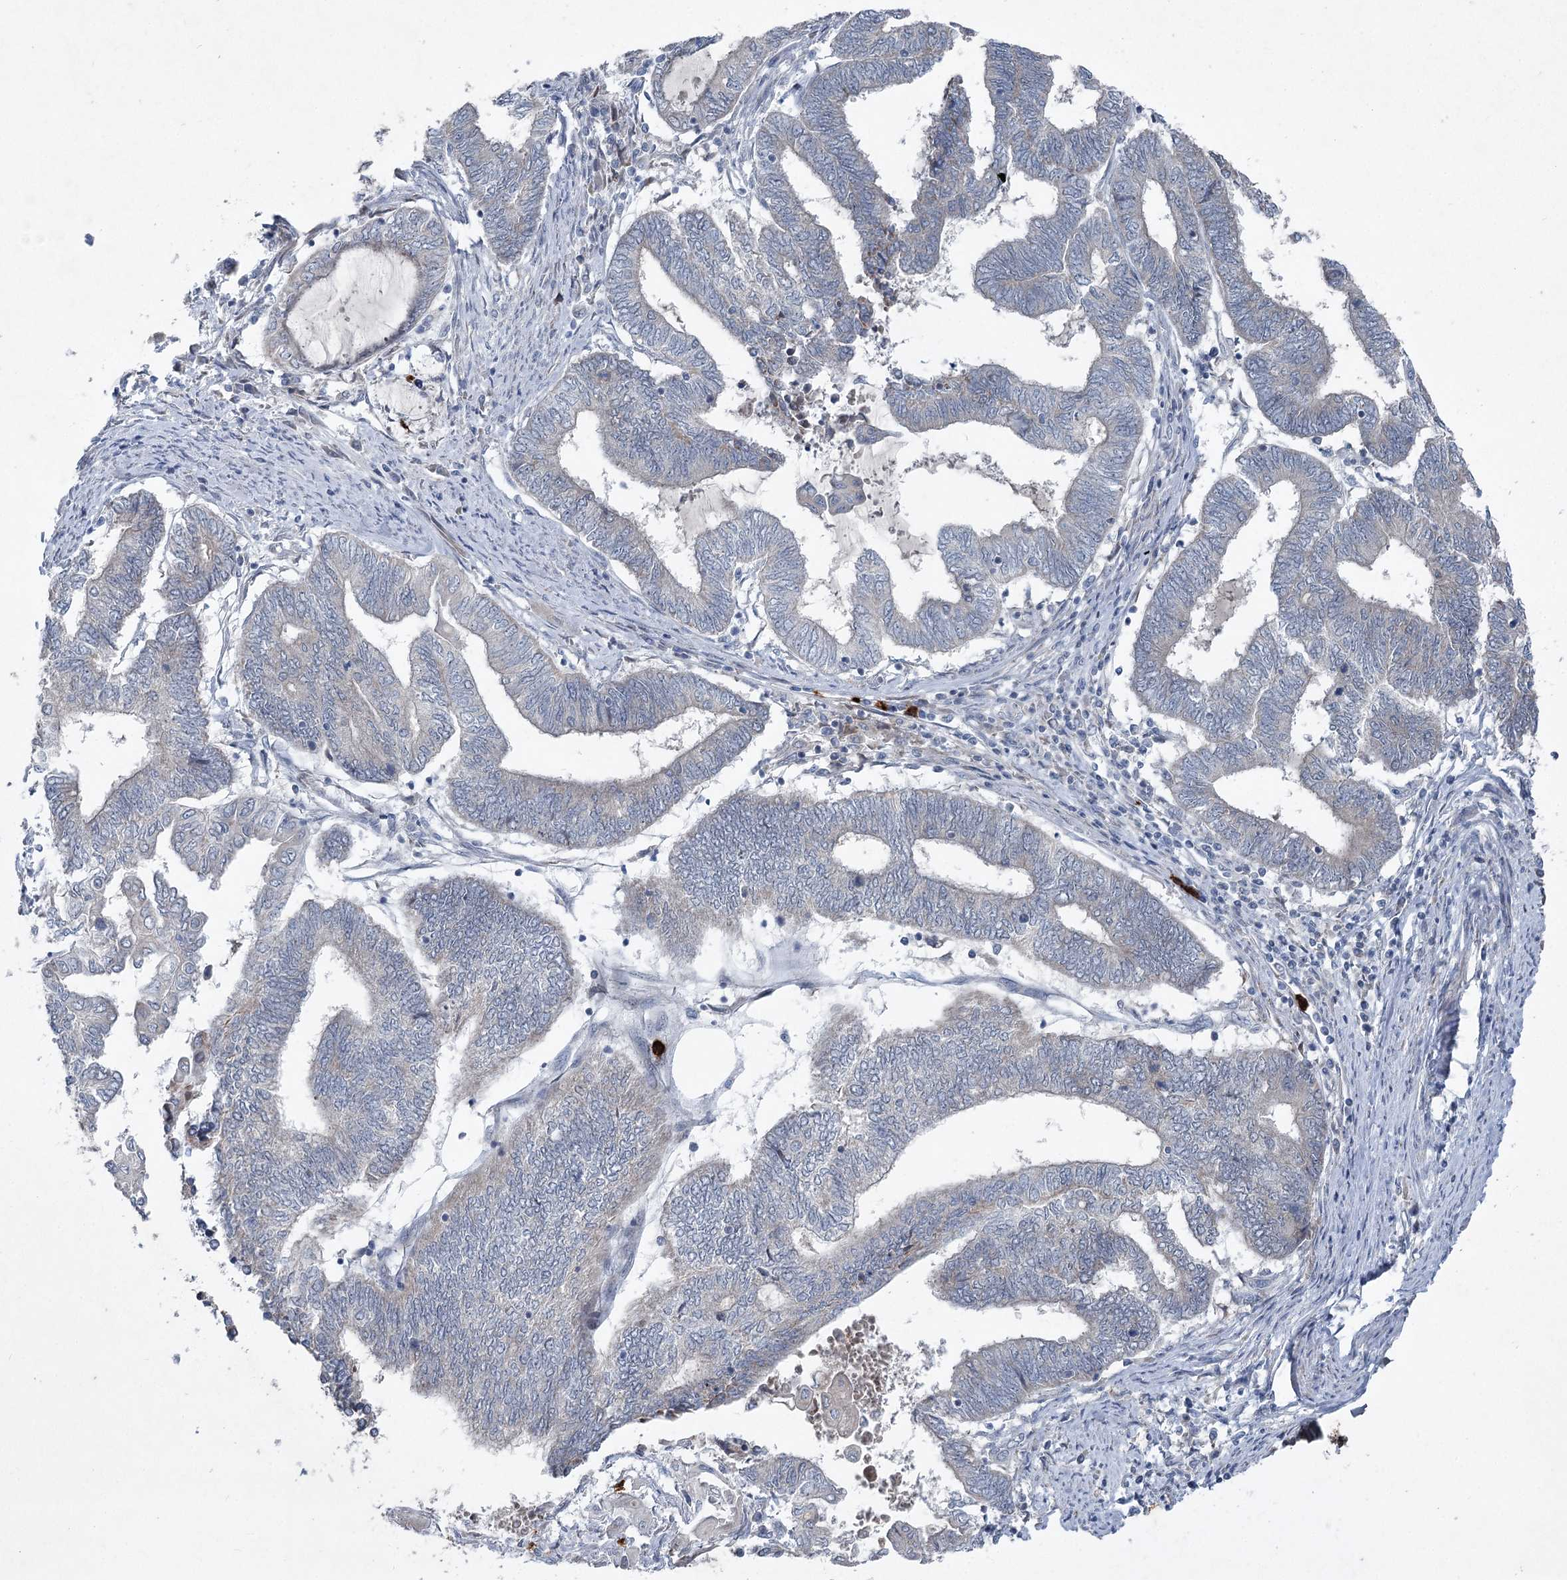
{"staining": {"intensity": "negative", "quantity": "none", "location": "none"}, "tissue": "endometrial cancer", "cell_type": "Tumor cells", "image_type": "cancer", "snomed": [{"axis": "morphology", "description": "Adenocarcinoma, NOS"}, {"axis": "topography", "description": "Uterus"}, {"axis": "topography", "description": "Endometrium"}], "caption": "There is no significant positivity in tumor cells of endometrial cancer.", "gene": "PLA2G12A", "patient": {"sex": "female", "age": 70}}